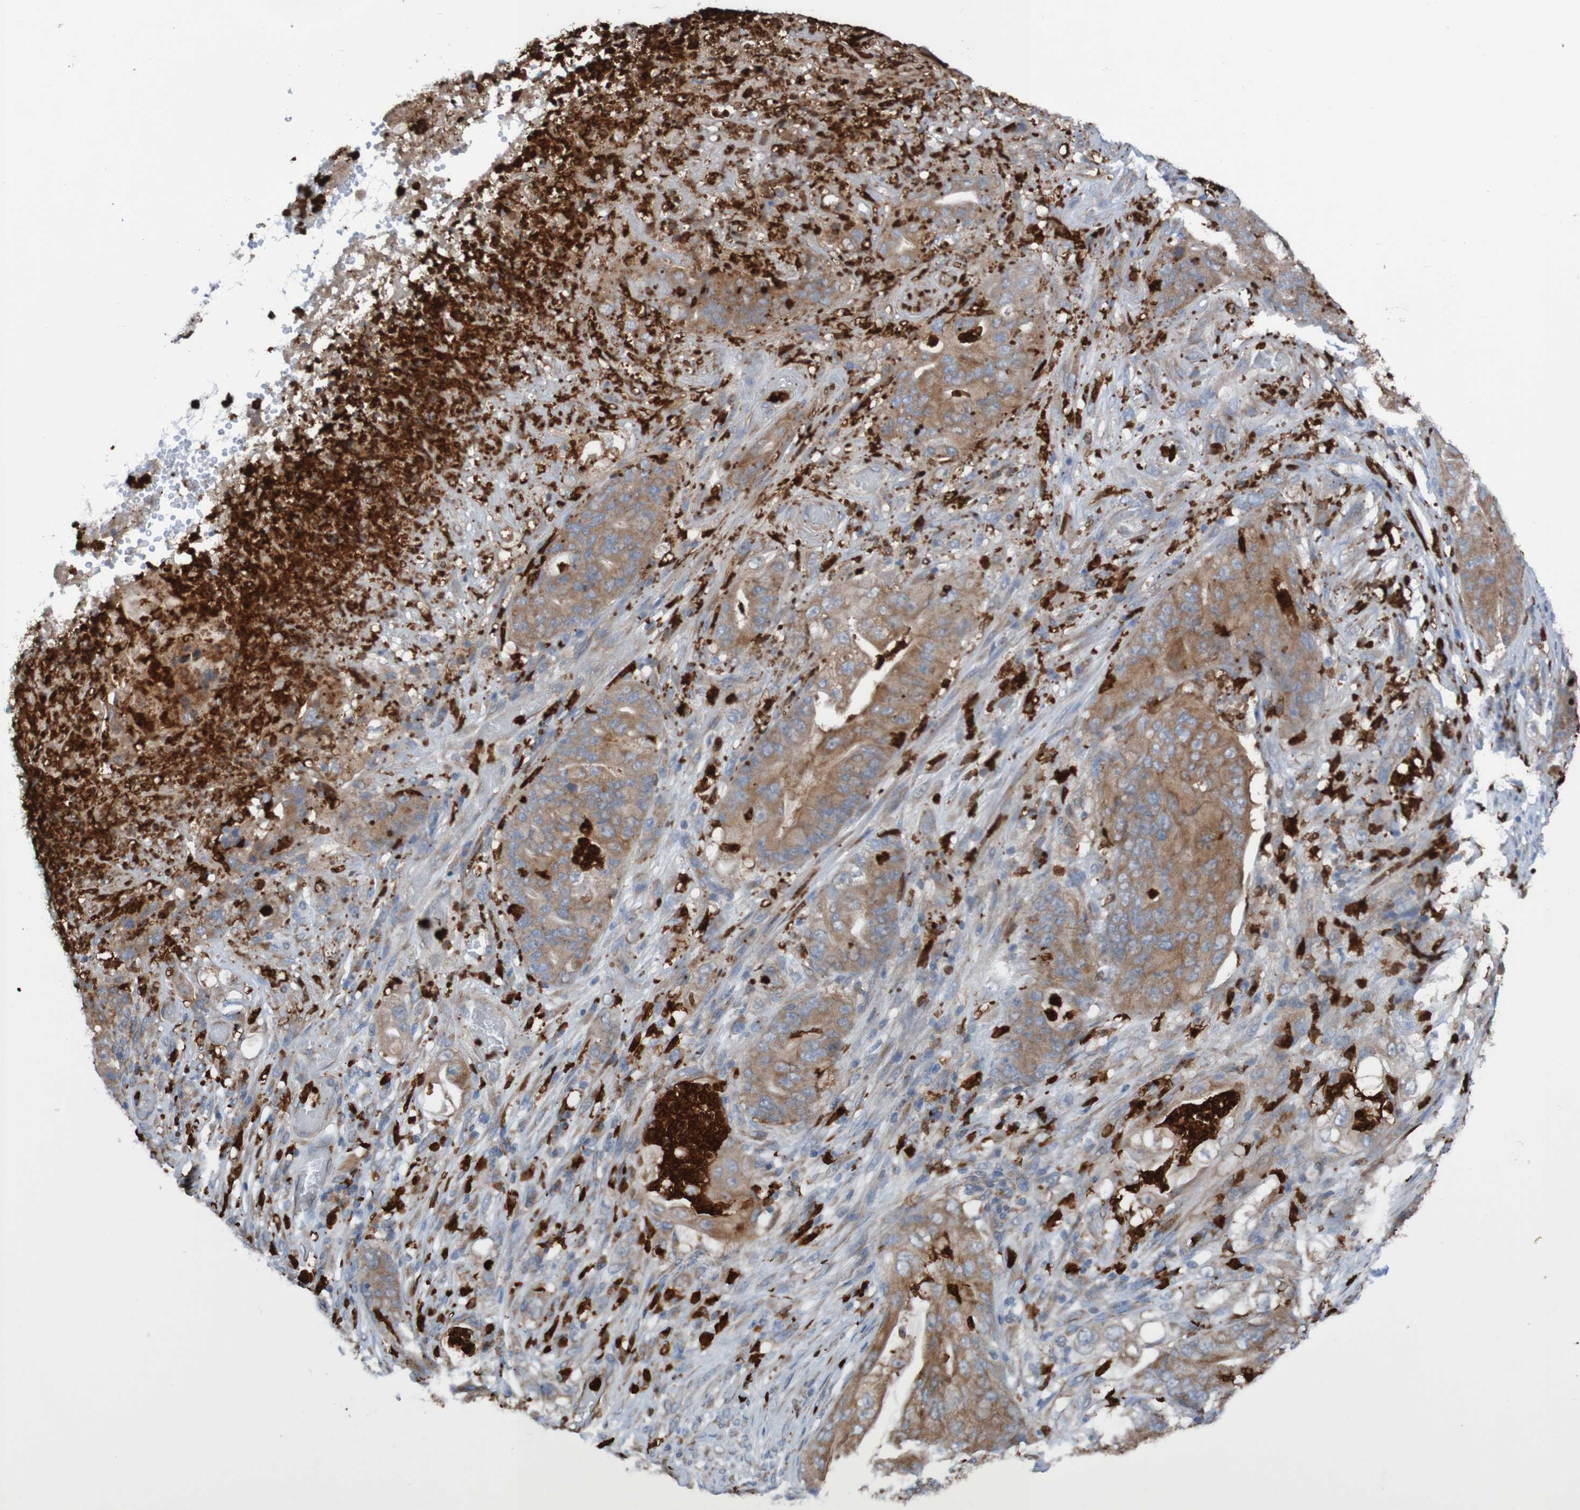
{"staining": {"intensity": "moderate", "quantity": ">75%", "location": "cytoplasmic/membranous"}, "tissue": "stomach cancer", "cell_type": "Tumor cells", "image_type": "cancer", "snomed": [{"axis": "morphology", "description": "Adenocarcinoma, NOS"}, {"axis": "topography", "description": "Stomach"}], "caption": "Brown immunohistochemical staining in human adenocarcinoma (stomach) displays moderate cytoplasmic/membranous expression in about >75% of tumor cells.", "gene": "PARP4", "patient": {"sex": "female", "age": 73}}